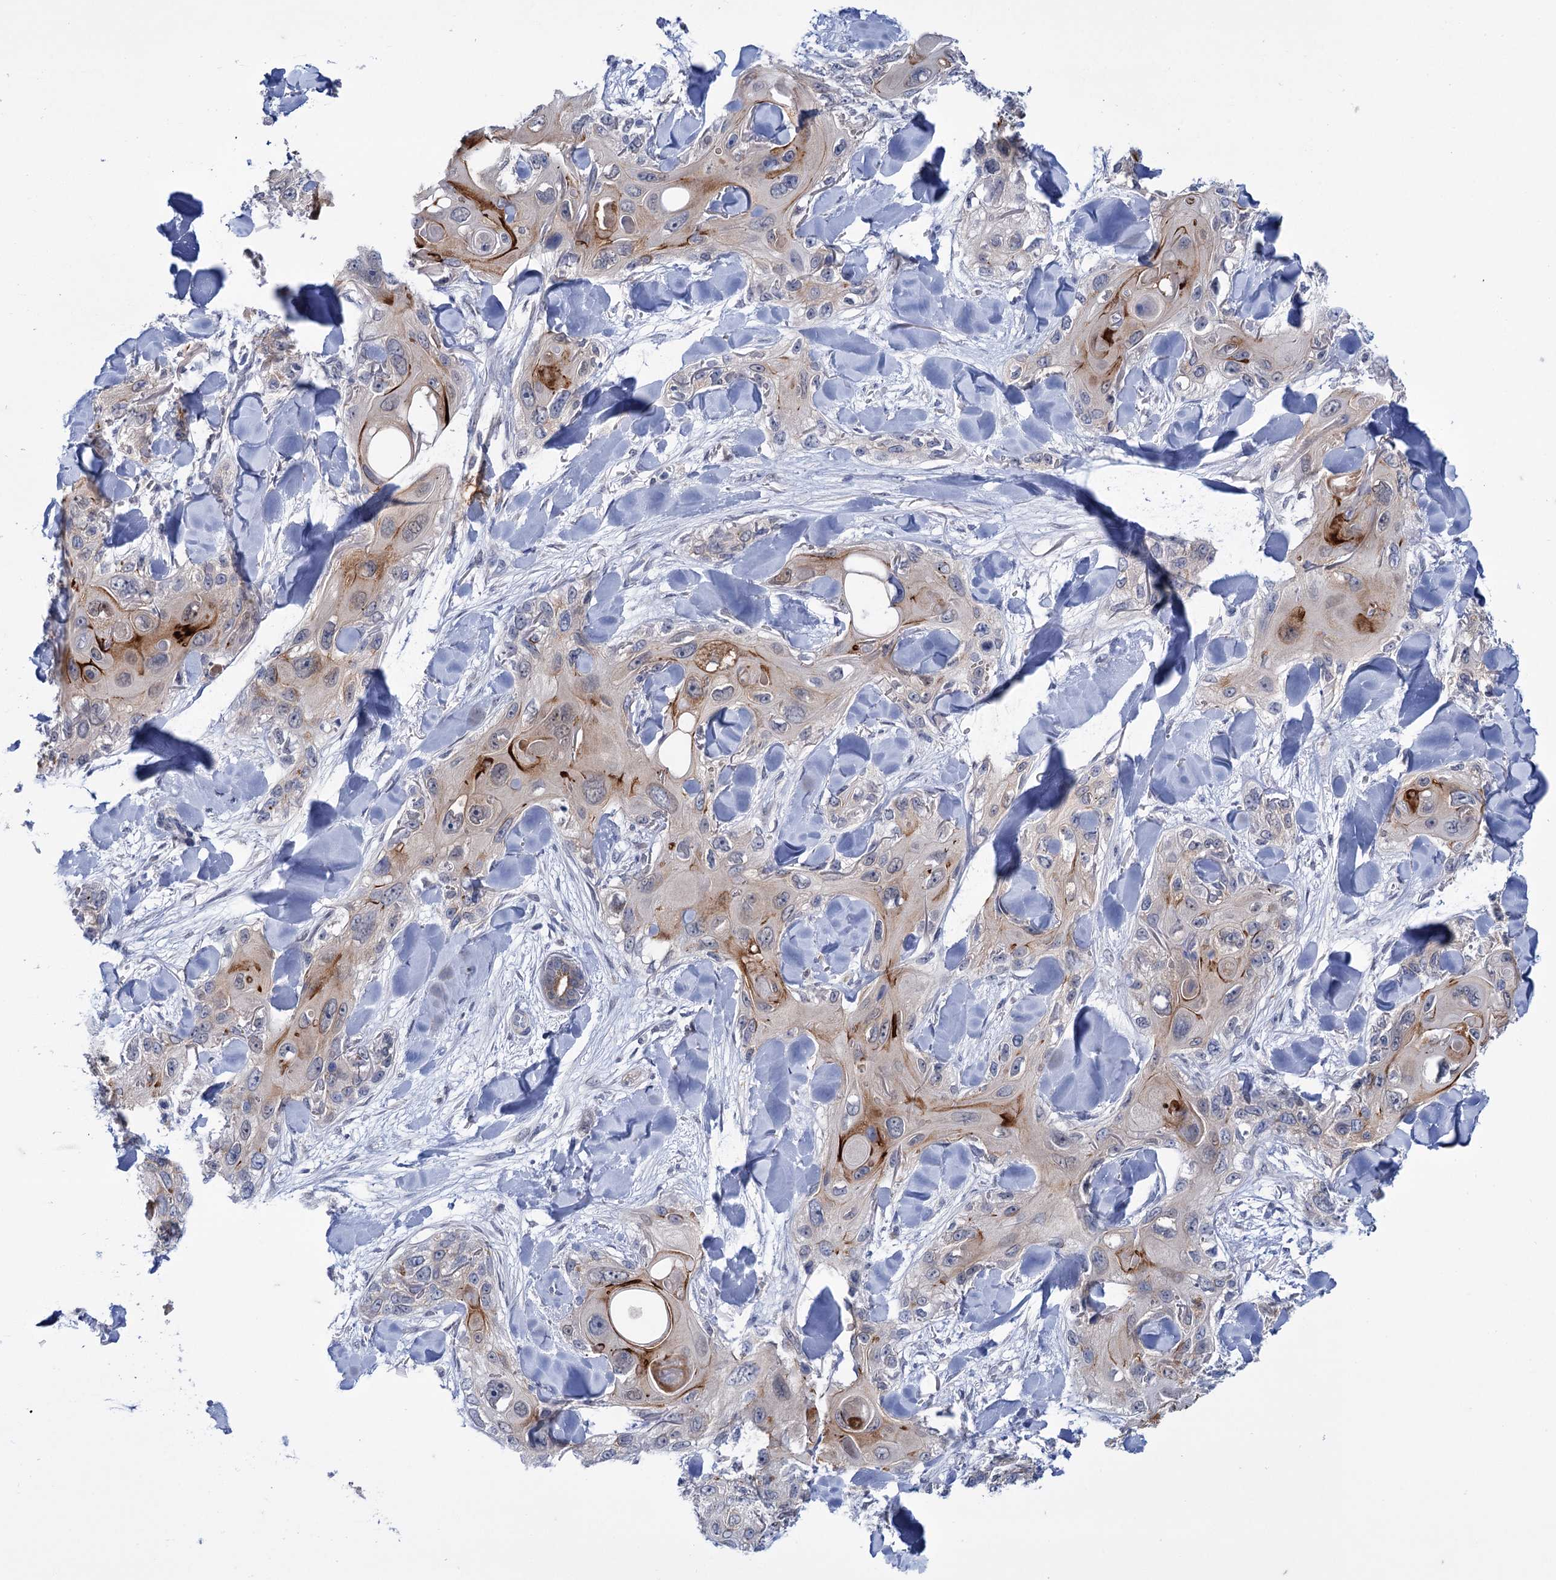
{"staining": {"intensity": "moderate", "quantity": "<25%", "location": "cytoplasmic/membranous"}, "tissue": "skin cancer", "cell_type": "Tumor cells", "image_type": "cancer", "snomed": [{"axis": "morphology", "description": "Normal tissue, NOS"}, {"axis": "morphology", "description": "Squamous cell carcinoma, NOS"}, {"axis": "topography", "description": "Skin"}], "caption": "Skin cancer (squamous cell carcinoma) tissue reveals moderate cytoplasmic/membranous expression in about <25% of tumor cells", "gene": "MID1IP1", "patient": {"sex": "male", "age": 72}}